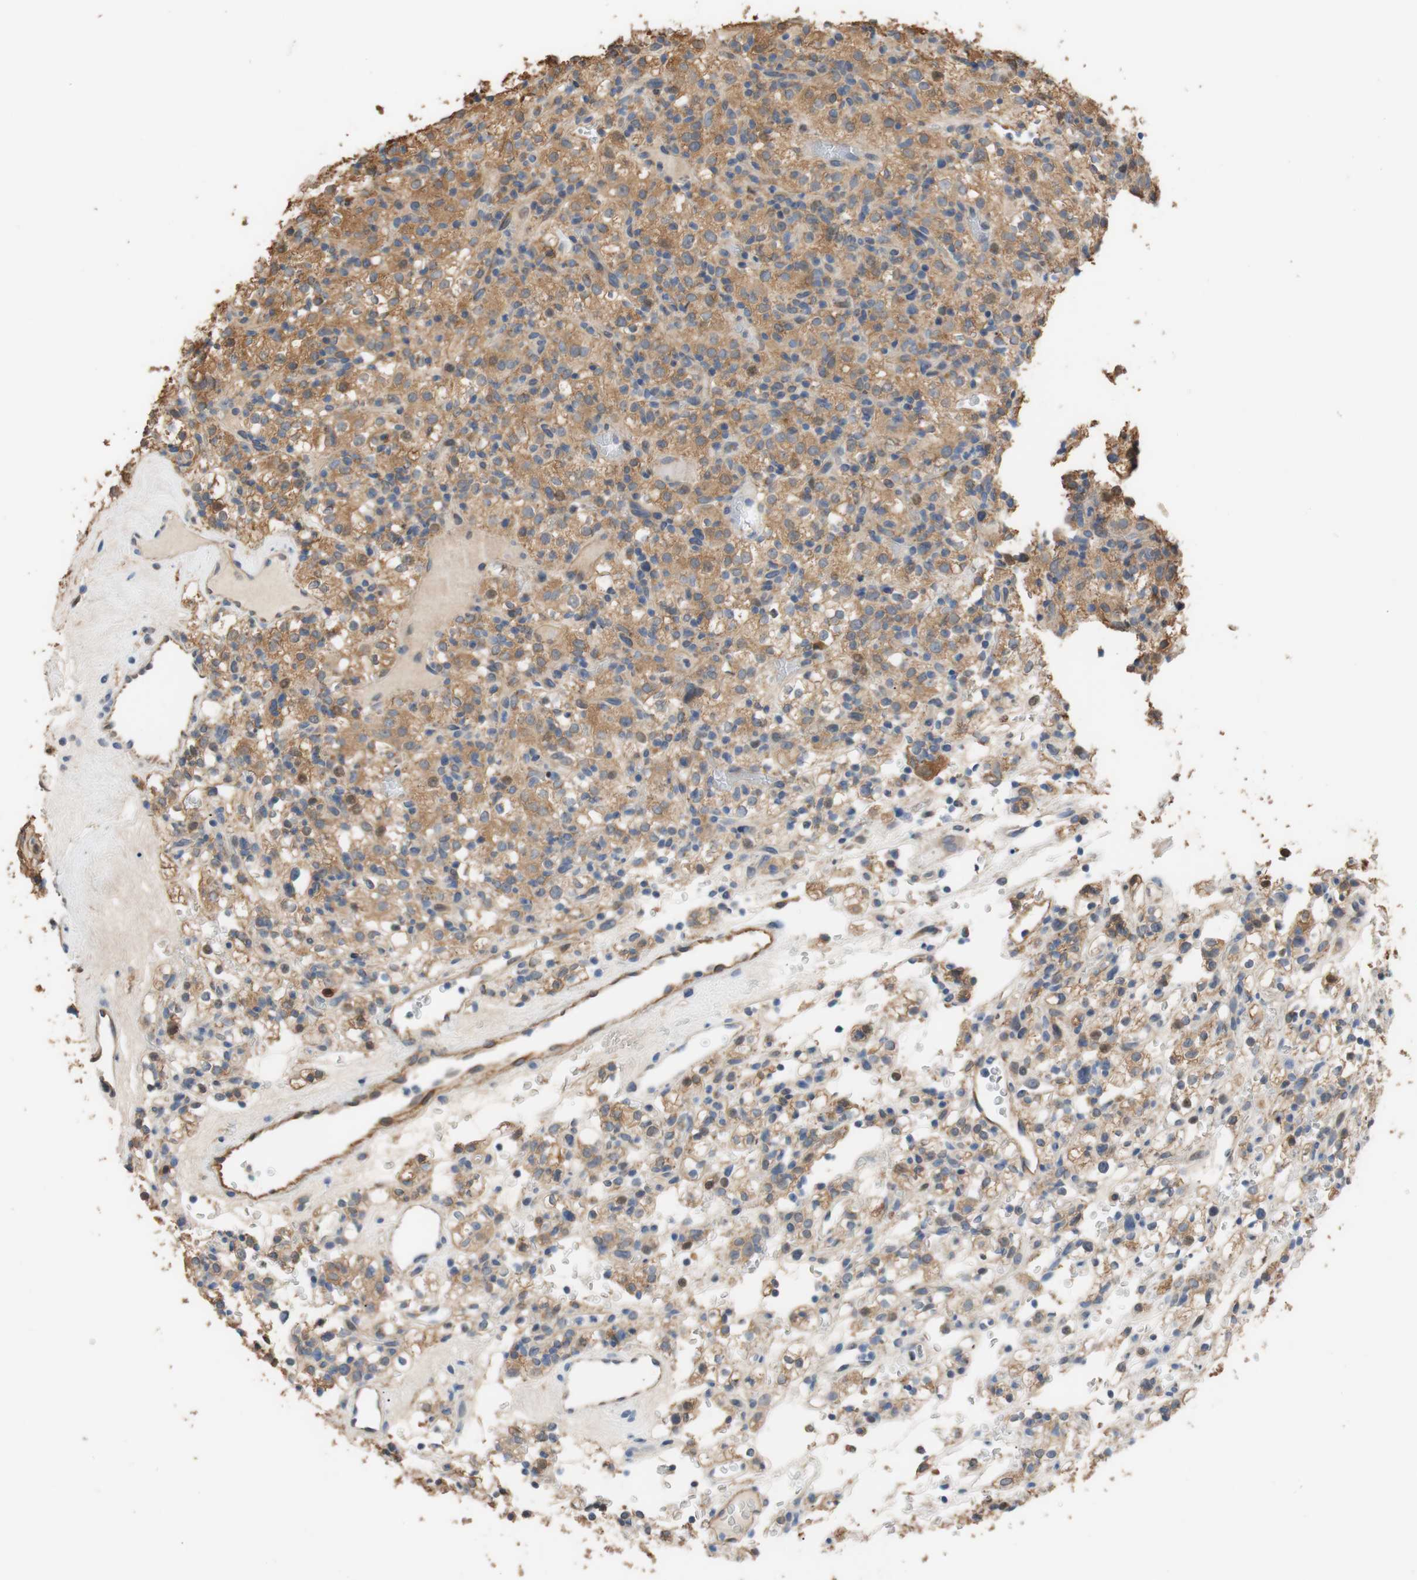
{"staining": {"intensity": "strong", "quantity": "25%-75%", "location": "cytoplasmic/membranous"}, "tissue": "renal cancer", "cell_type": "Tumor cells", "image_type": "cancer", "snomed": [{"axis": "morphology", "description": "Normal tissue, NOS"}, {"axis": "morphology", "description": "Adenocarcinoma, NOS"}, {"axis": "topography", "description": "Kidney"}], "caption": "DAB immunohistochemical staining of adenocarcinoma (renal) displays strong cytoplasmic/membranous protein staining in about 25%-75% of tumor cells.", "gene": "ALDH1A2", "patient": {"sex": "female", "age": 72}}